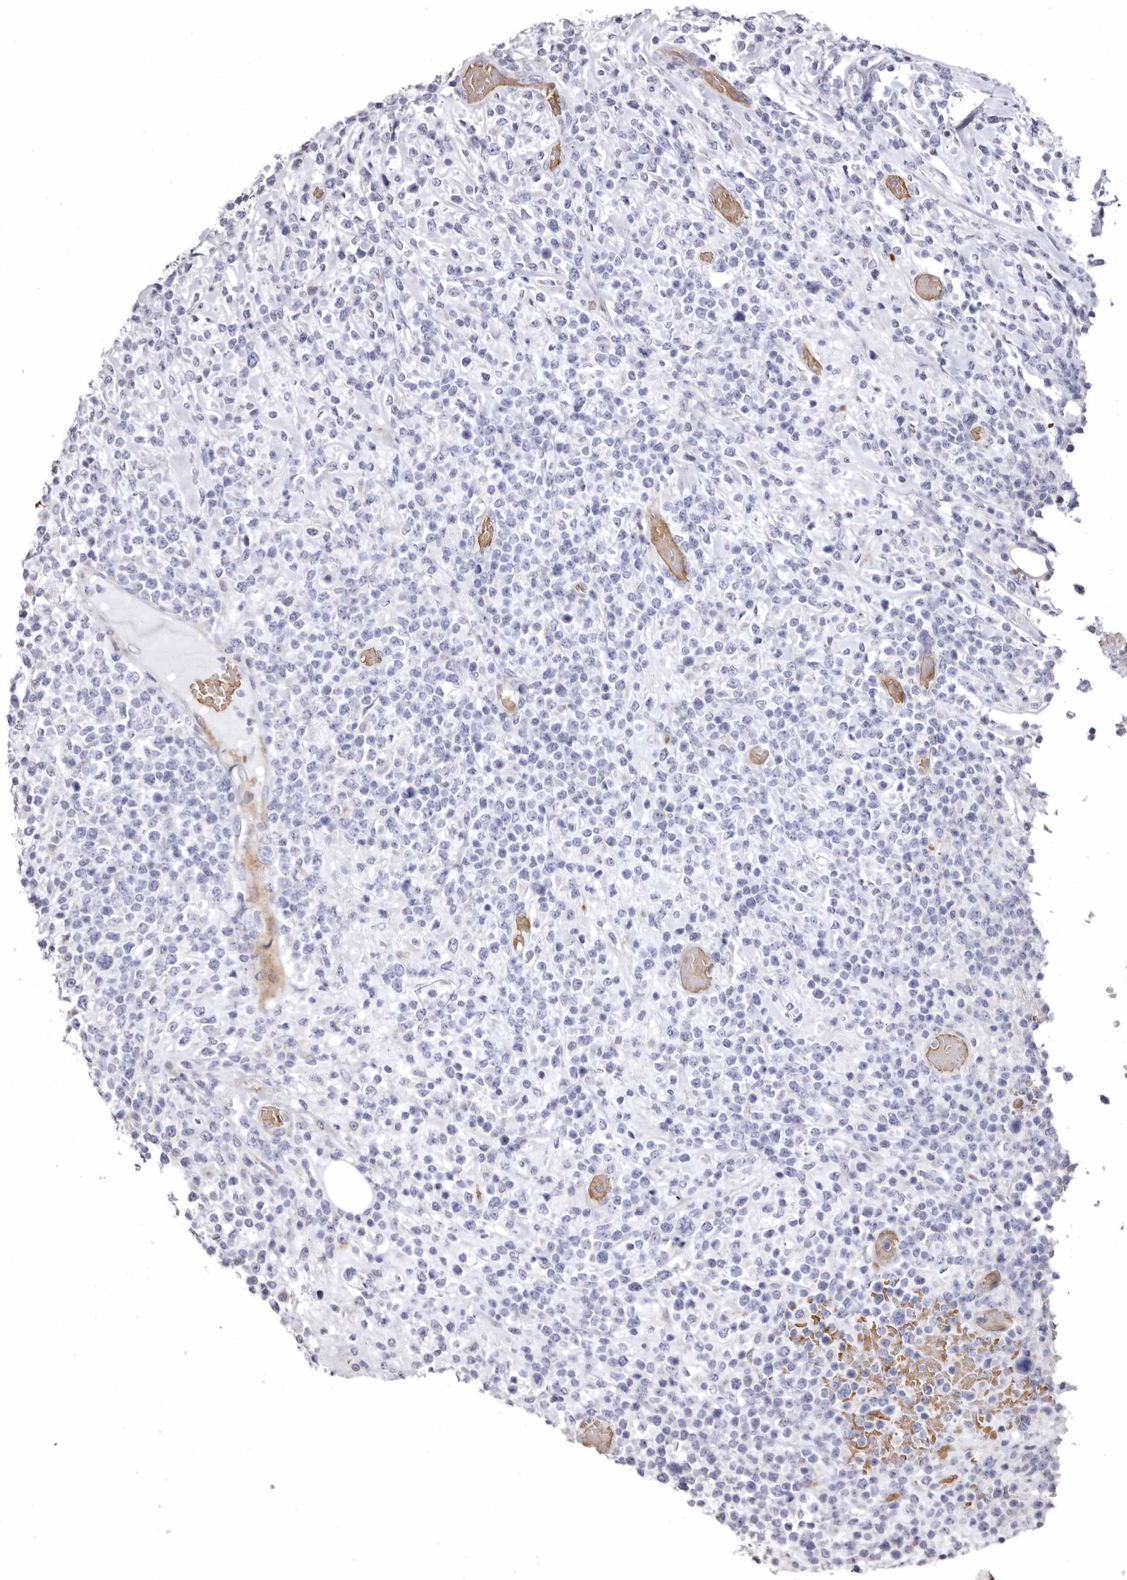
{"staining": {"intensity": "negative", "quantity": "none", "location": "none"}, "tissue": "lymphoma", "cell_type": "Tumor cells", "image_type": "cancer", "snomed": [{"axis": "morphology", "description": "Malignant lymphoma, non-Hodgkin's type, High grade"}, {"axis": "topography", "description": "Colon"}], "caption": "Lymphoma was stained to show a protein in brown. There is no significant expression in tumor cells.", "gene": "AIDA", "patient": {"sex": "female", "age": 53}}